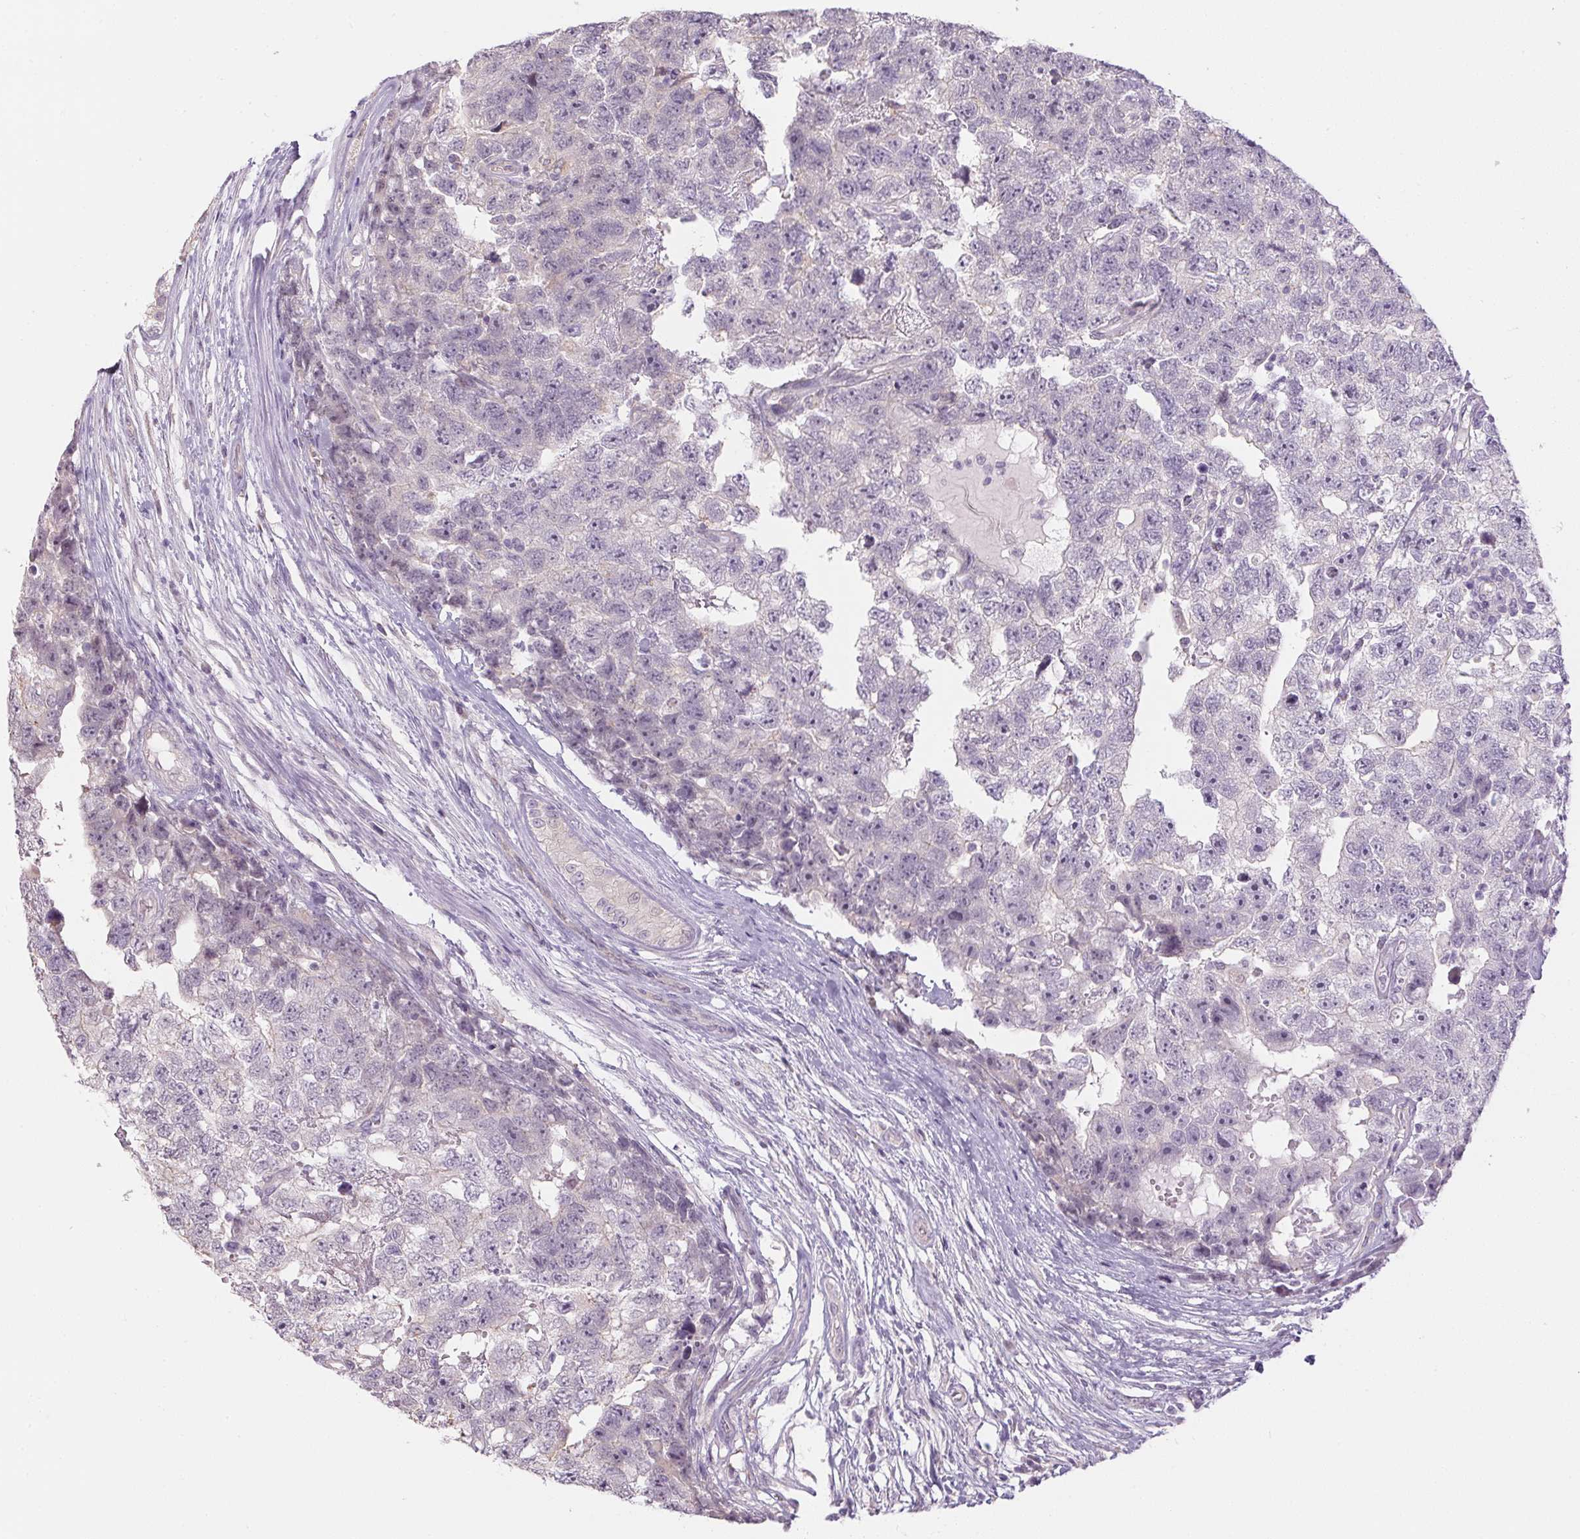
{"staining": {"intensity": "negative", "quantity": "none", "location": "none"}, "tissue": "testis cancer", "cell_type": "Tumor cells", "image_type": "cancer", "snomed": [{"axis": "morphology", "description": "Carcinoma, Embryonal, NOS"}, {"axis": "topography", "description": "Testis"}], "caption": "DAB immunohistochemical staining of human testis cancer (embryonal carcinoma) exhibits no significant positivity in tumor cells.", "gene": "CTCFL", "patient": {"sex": "male", "age": 22}}